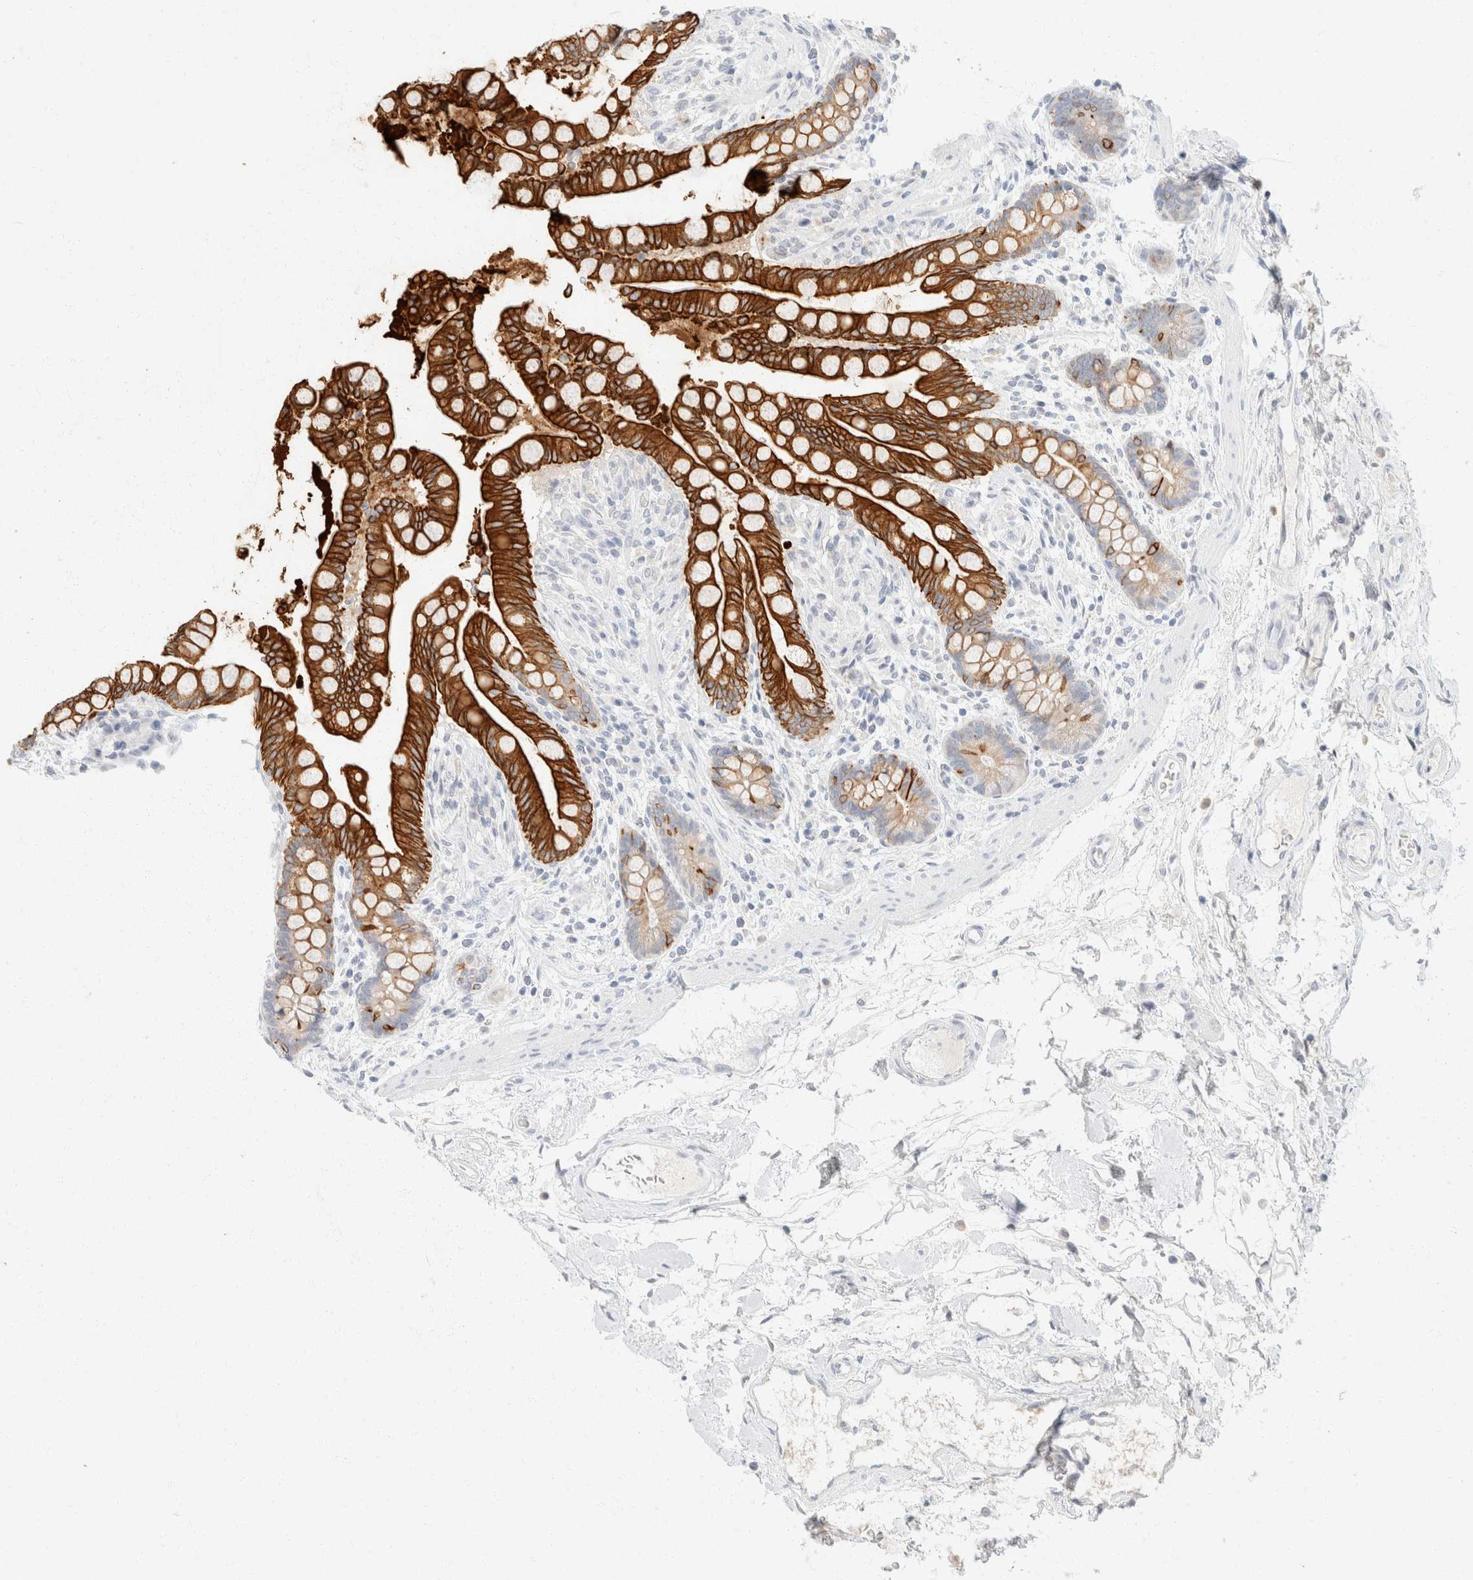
{"staining": {"intensity": "negative", "quantity": "none", "location": "none"}, "tissue": "colon", "cell_type": "Endothelial cells", "image_type": "normal", "snomed": [{"axis": "morphology", "description": "Normal tissue, NOS"}, {"axis": "topography", "description": "Colon"}], "caption": "The photomicrograph exhibits no staining of endothelial cells in normal colon.", "gene": "KRT20", "patient": {"sex": "male", "age": 73}}